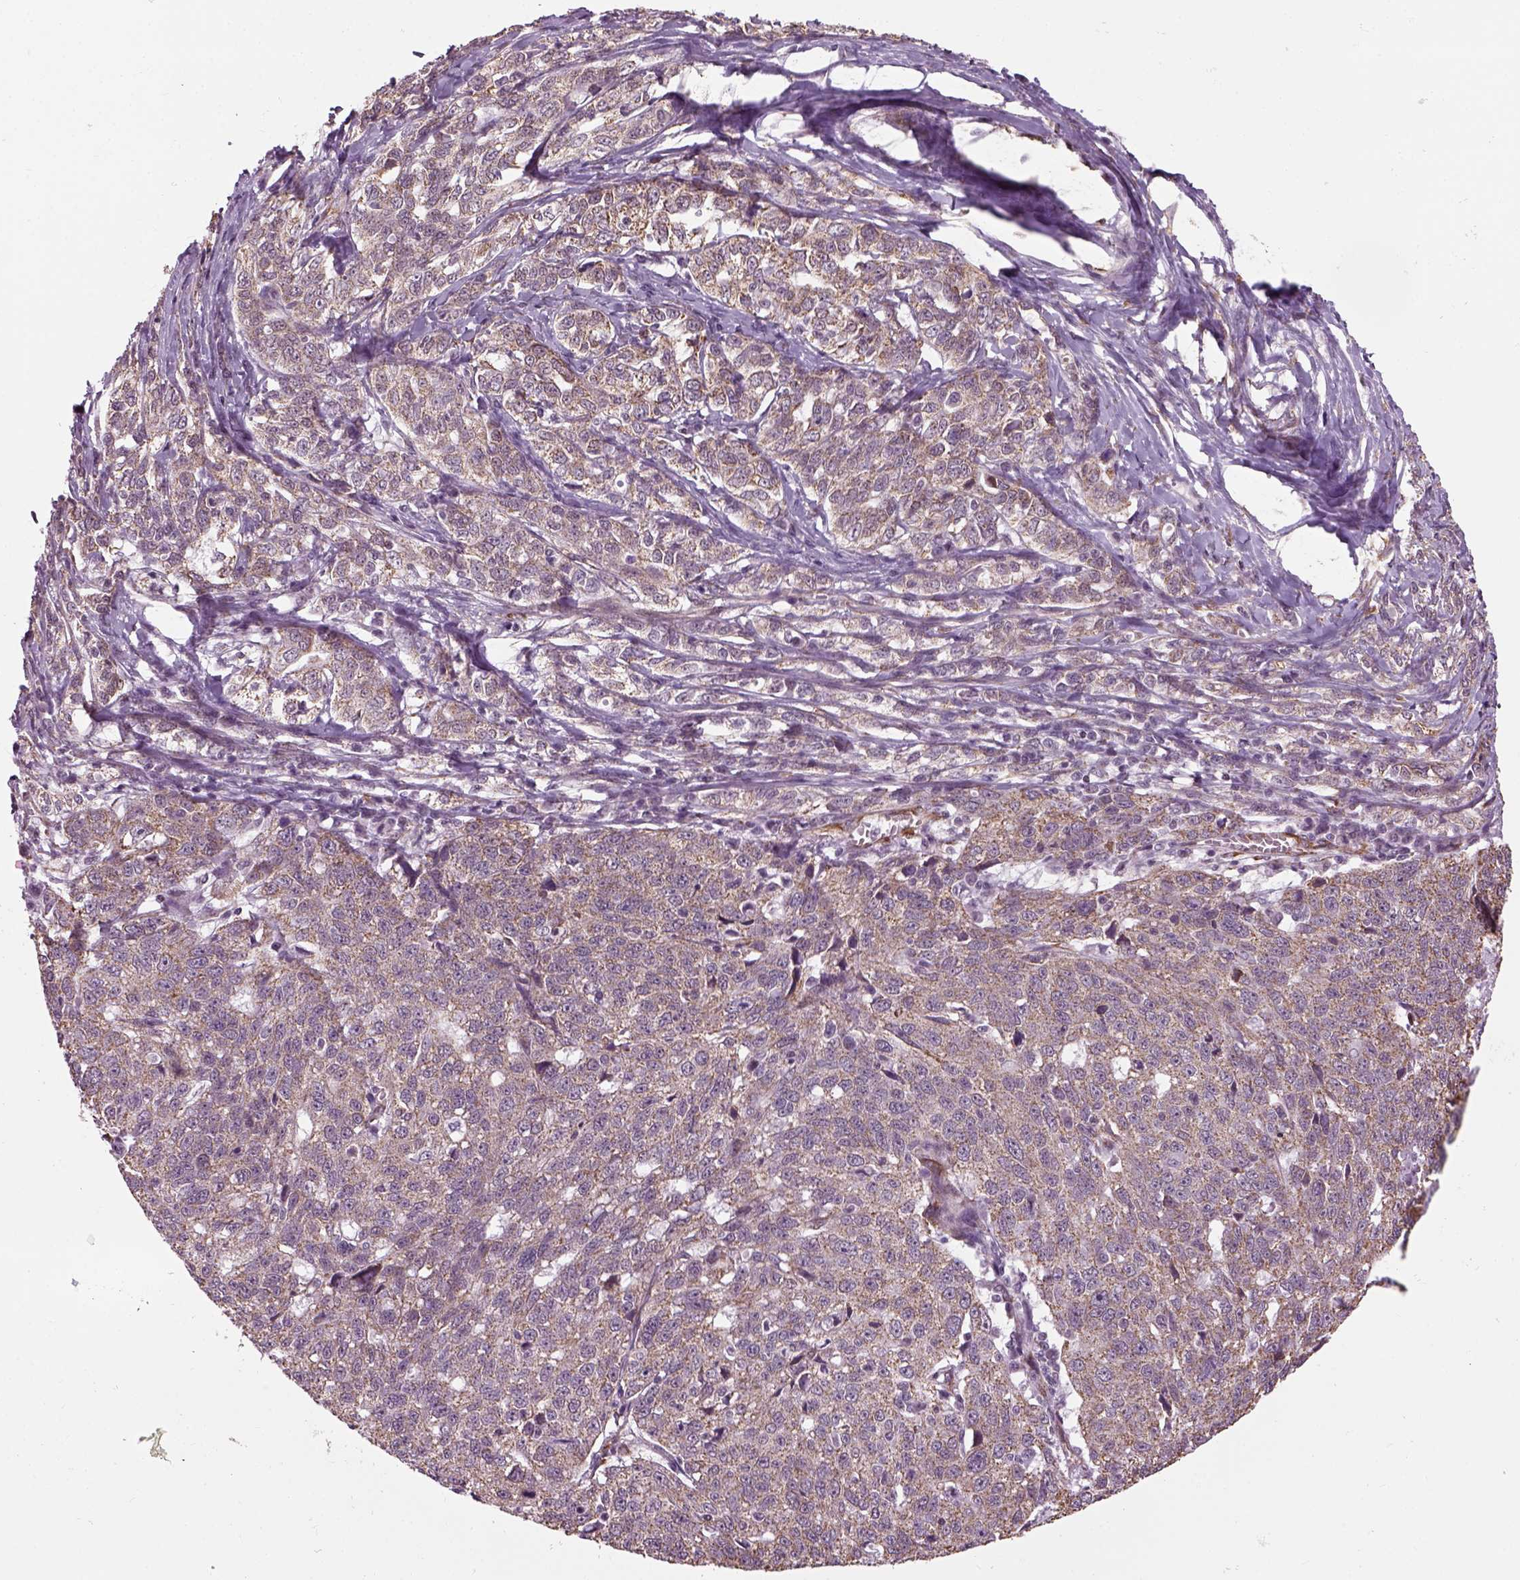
{"staining": {"intensity": "weak", "quantity": ">75%", "location": "cytoplasmic/membranous"}, "tissue": "ovarian cancer", "cell_type": "Tumor cells", "image_type": "cancer", "snomed": [{"axis": "morphology", "description": "Cystadenocarcinoma, serous, NOS"}, {"axis": "topography", "description": "Ovary"}], "caption": "This histopathology image demonstrates serous cystadenocarcinoma (ovarian) stained with immunohistochemistry to label a protein in brown. The cytoplasmic/membranous of tumor cells show weak positivity for the protein. Nuclei are counter-stained blue.", "gene": "XK", "patient": {"sex": "female", "age": 71}}